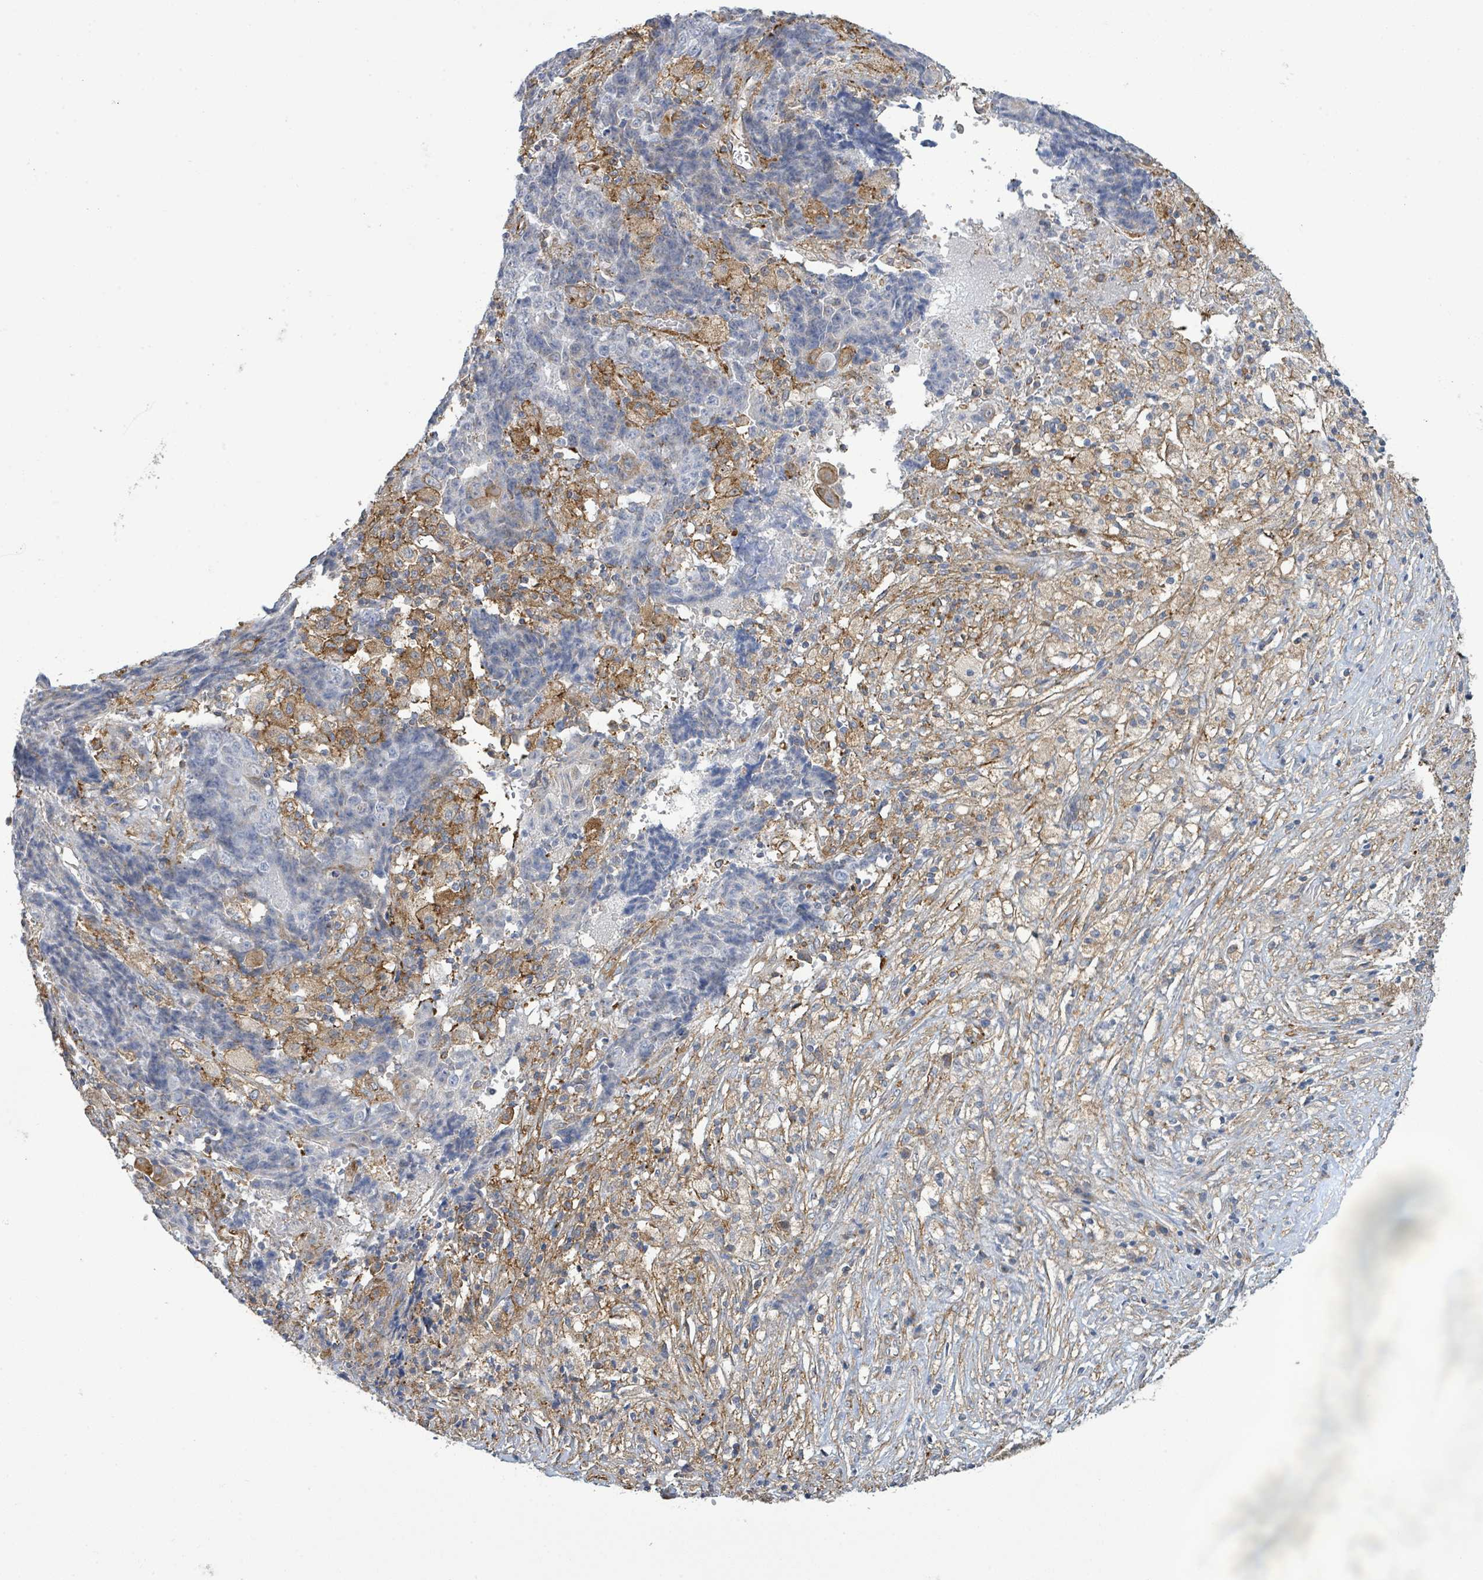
{"staining": {"intensity": "negative", "quantity": "none", "location": "none"}, "tissue": "ovarian cancer", "cell_type": "Tumor cells", "image_type": "cancer", "snomed": [{"axis": "morphology", "description": "Carcinoma, endometroid"}, {"axis": "topography", "description": "Ovary"}], "caption": "This is an IHC photomicrograph of human ovarian cancer (endometroid carcinoma). There is no expression in tumor cells.", "gene": "EGFL7", "patient": {"sex": "female", "age": 42}}